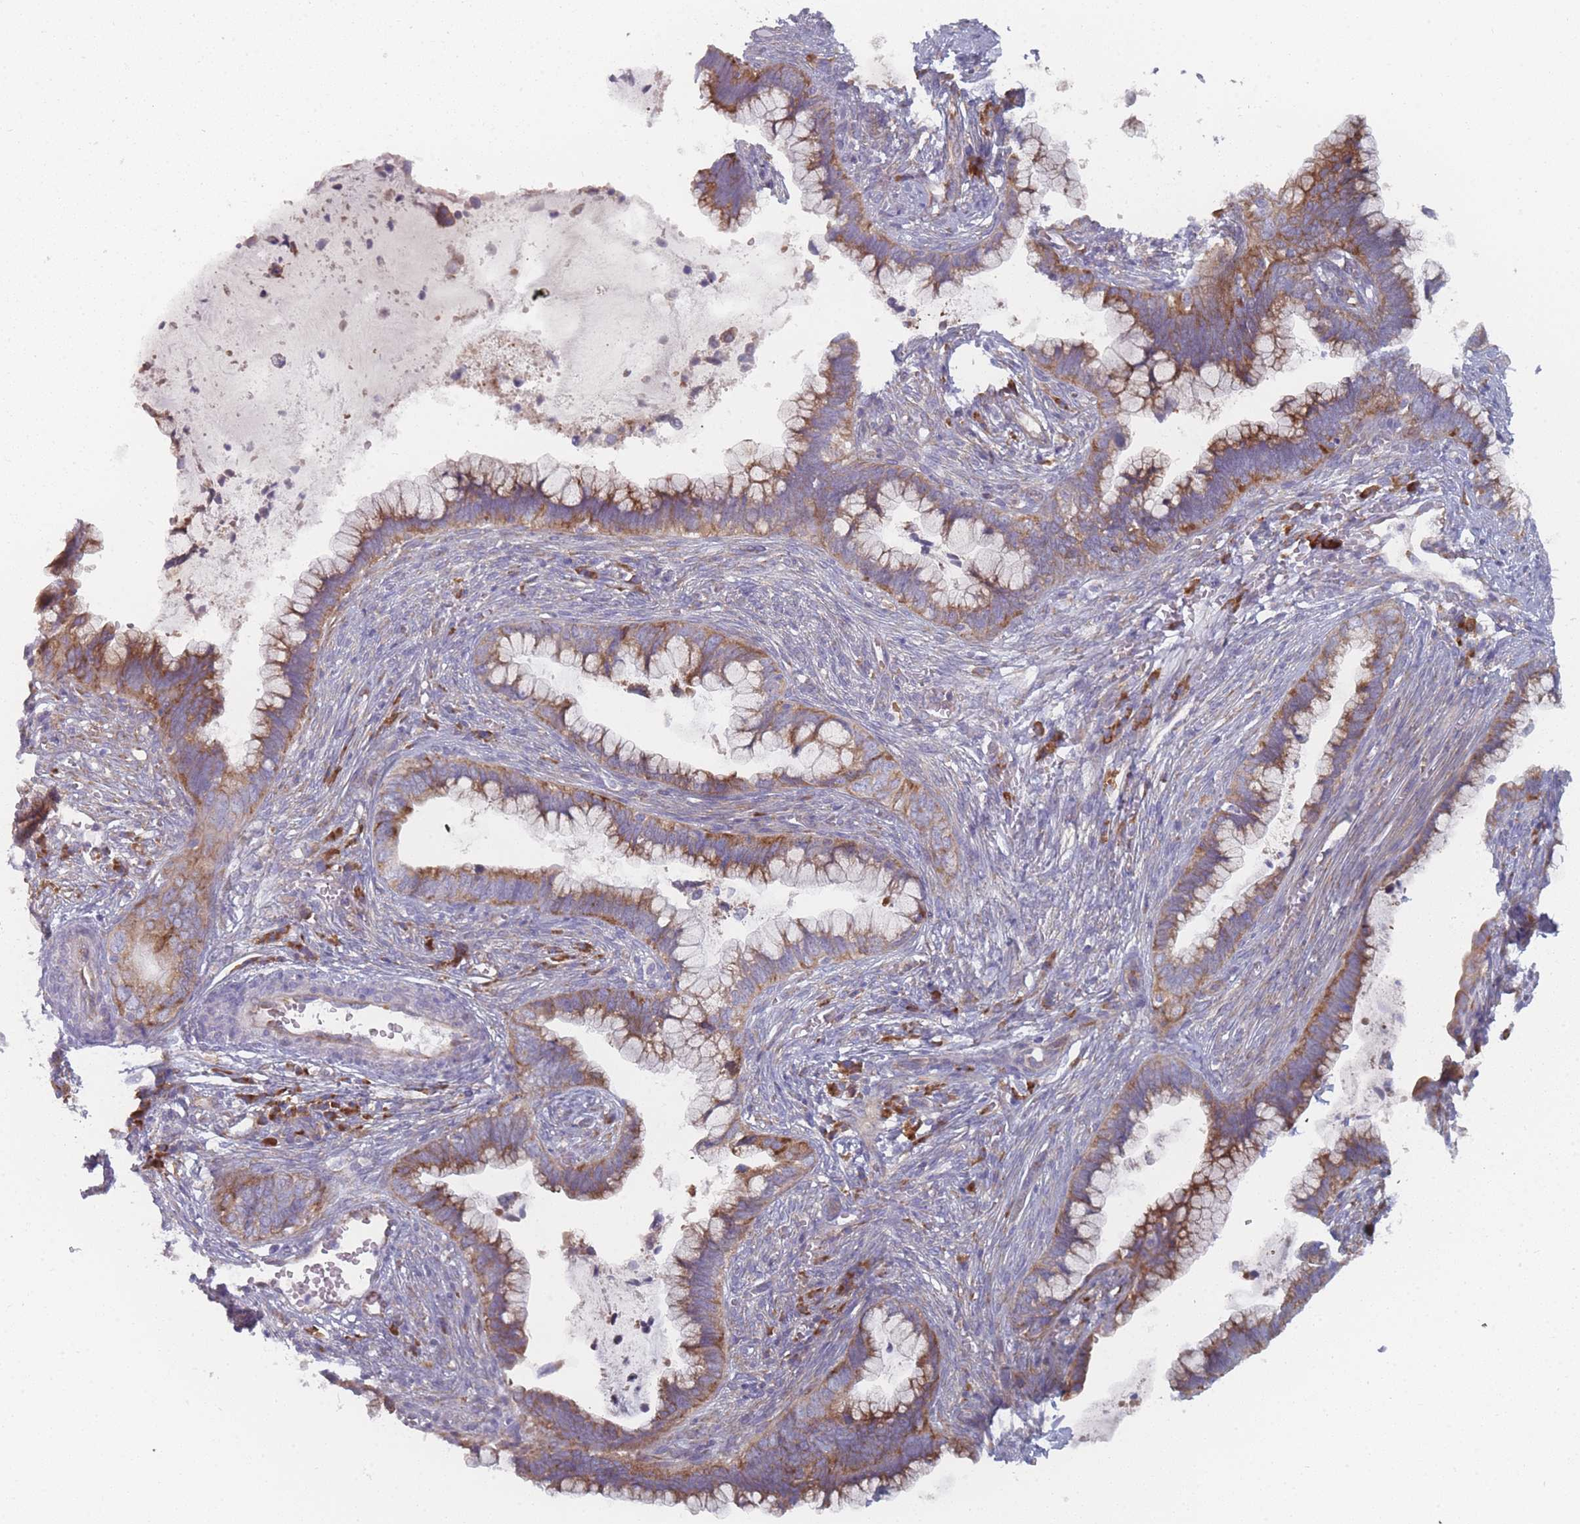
{"staining": {"intensity": "moderate", "quantity": ">75%", "location": "cytoplasmic/membranous"}, "tissue": "cervical cancer", "cell_type": "Tumor cells", "image_type": "cancer", "snomed": [{"axis": "morphology", "description": "Adenocarcinoma, NOS"}, {"axis": "topography", "description": "Cervix"}], "caption": "Protein analysis of cervical cancer (adenocarcinoma) tissue reveals moderate cytoplasmic/membranous staining in approximately >75% of tumor cells.", "gene": "CACNG5", "patient": {"sex": "female", "age": 44}}